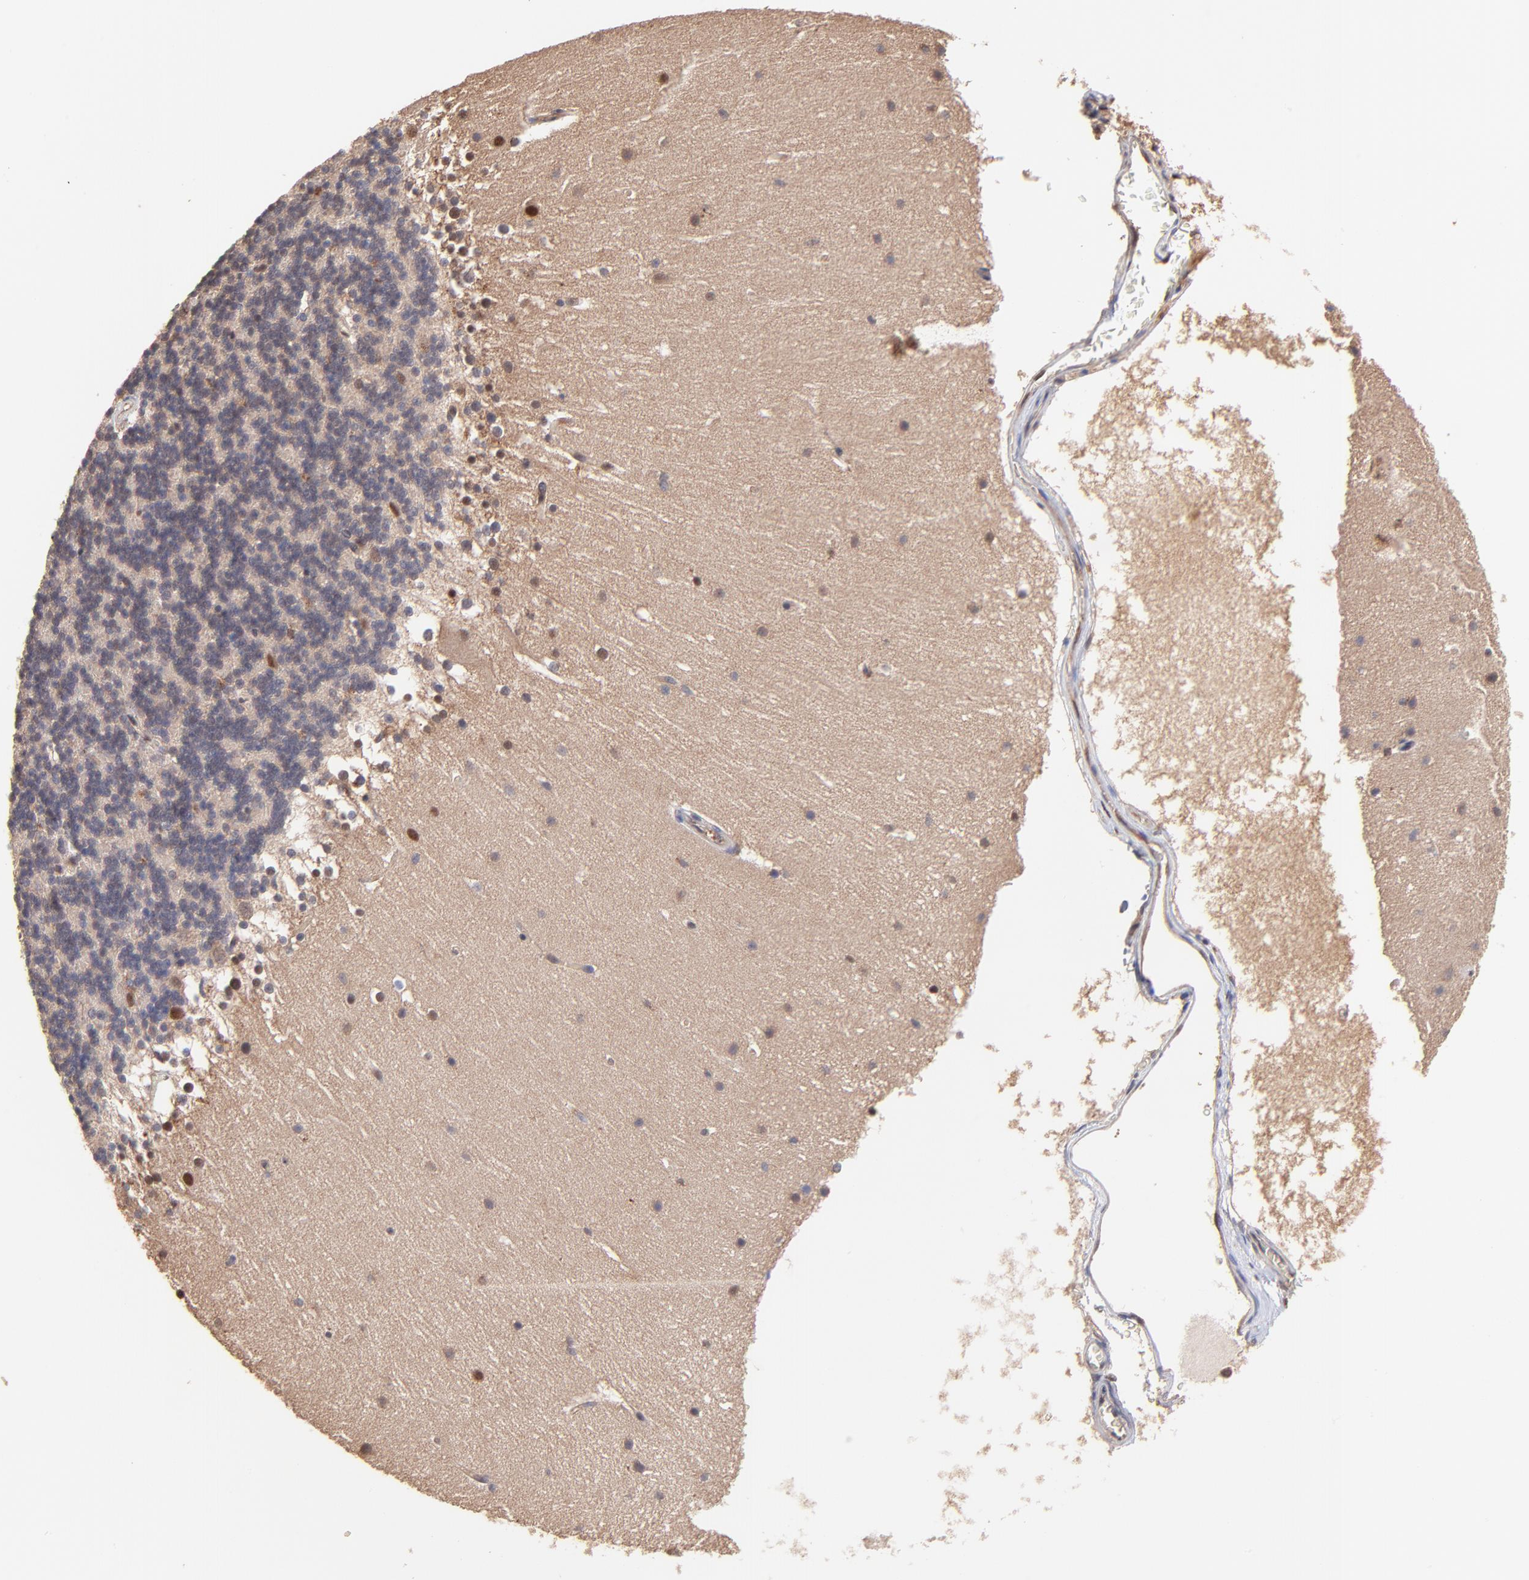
{"staining": {"intensity": "negative", "quantity": "none", "location": "none"}, "tissue": "cerebellum", "cell_type": "Cells in granular layer", "image_type": "normal", "snomed": [{"axis": "morphology", "description": "Normal tissue, NOS"}, {"axis": "topography", "description": "Cerebellum"}], "caption": "A micrograph of human cerebellum is negative for staining in cells in granular layer.", "gene": "PSMA6", "patient": {"sex": "female", "age": 19}}